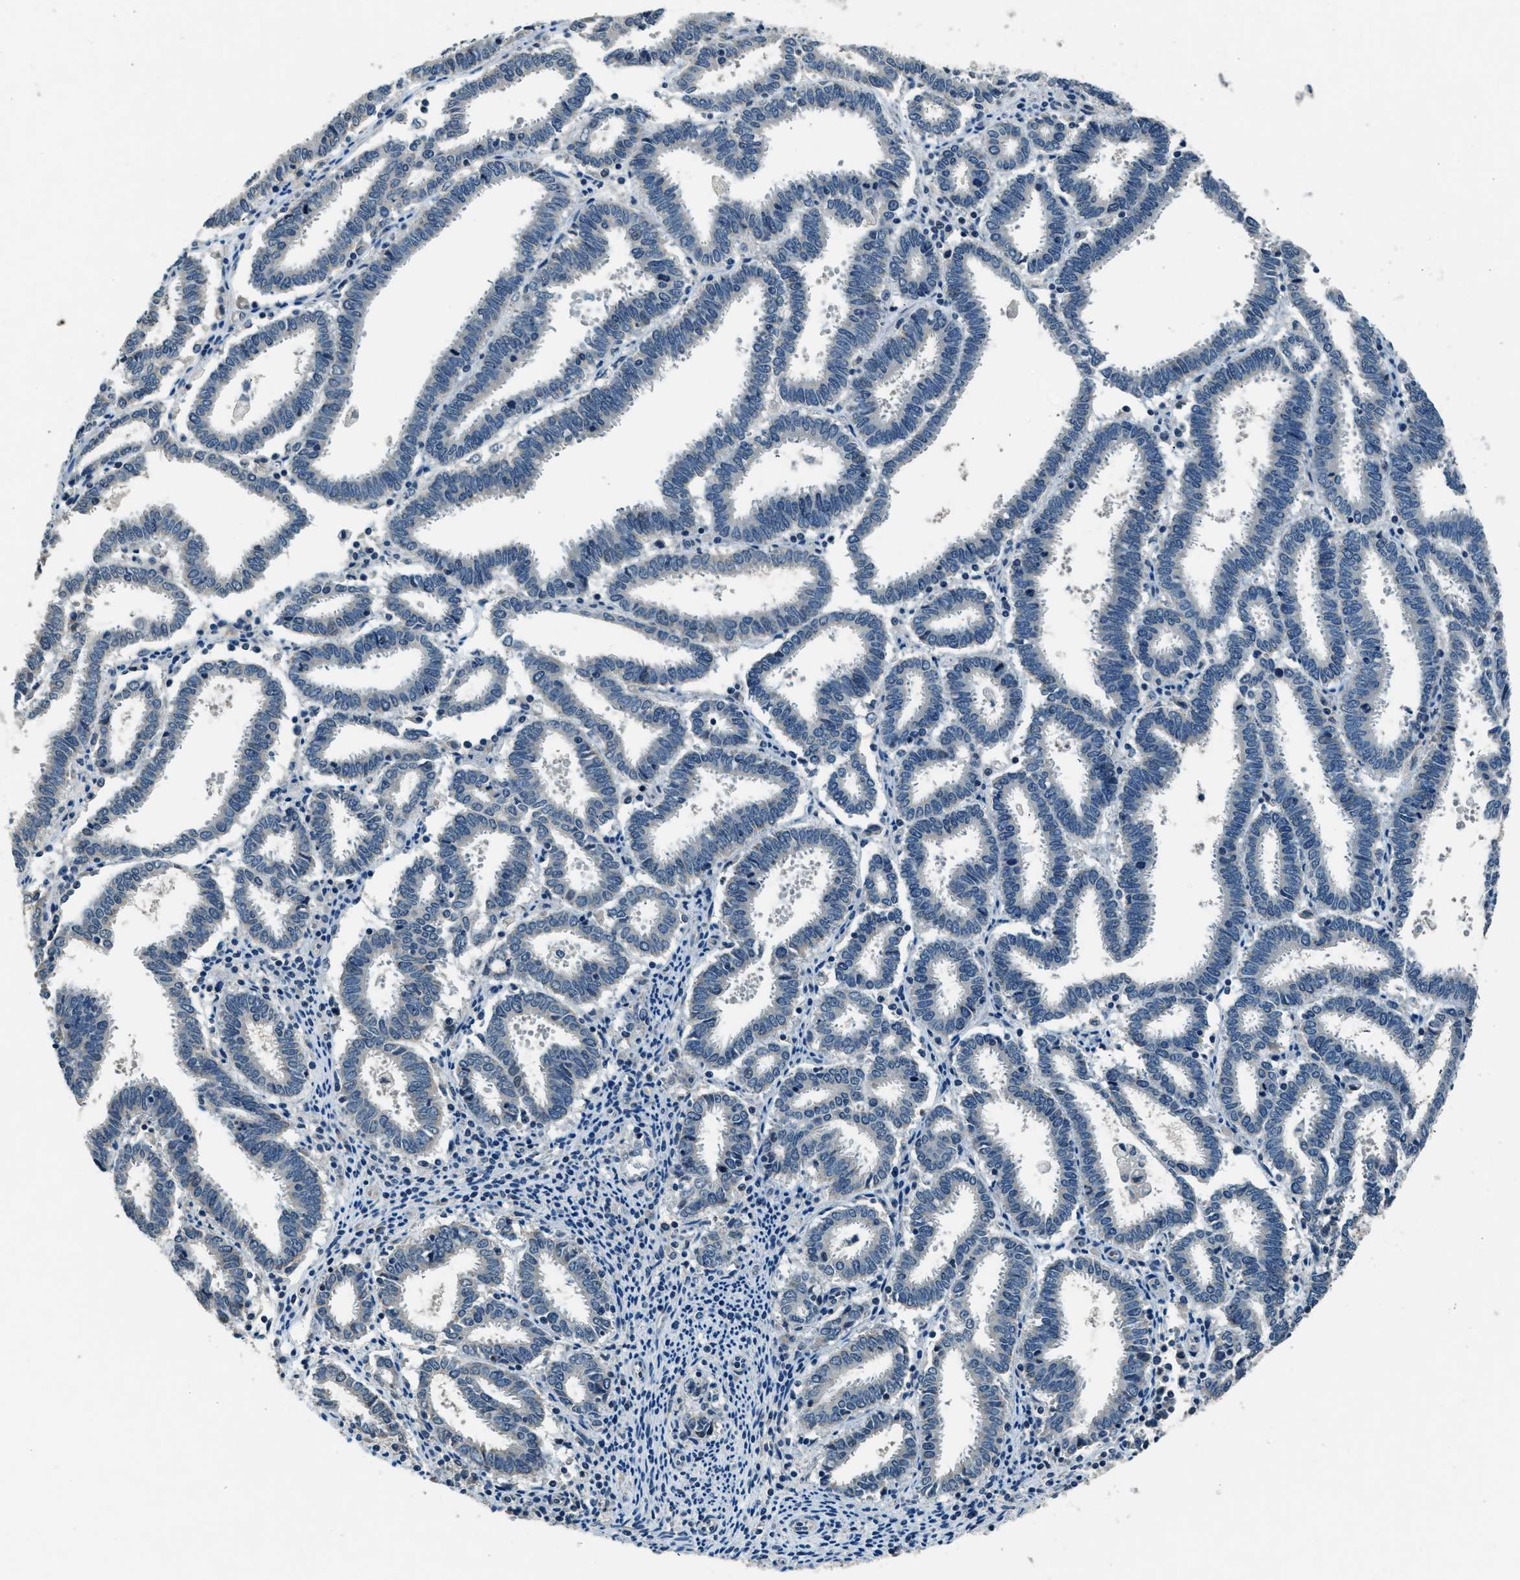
{"staining": {"intensity": "negative", "quantity": "none", "location": "none"}, "tissue": "endometrial cancer", "cell_type": "Tumor cells", "image_type": "cancer", "snomed": [{"axis": "morphology", "description": "Adenocarcinoma, NOS"}, {"axis": "topography", "description": "Uterus"}], "caption": "Tumor cells show no significant positivity in endometrial adenocarcinoma.", "gene": "NME8", "patient": {"sex": "female", "age": 83}}